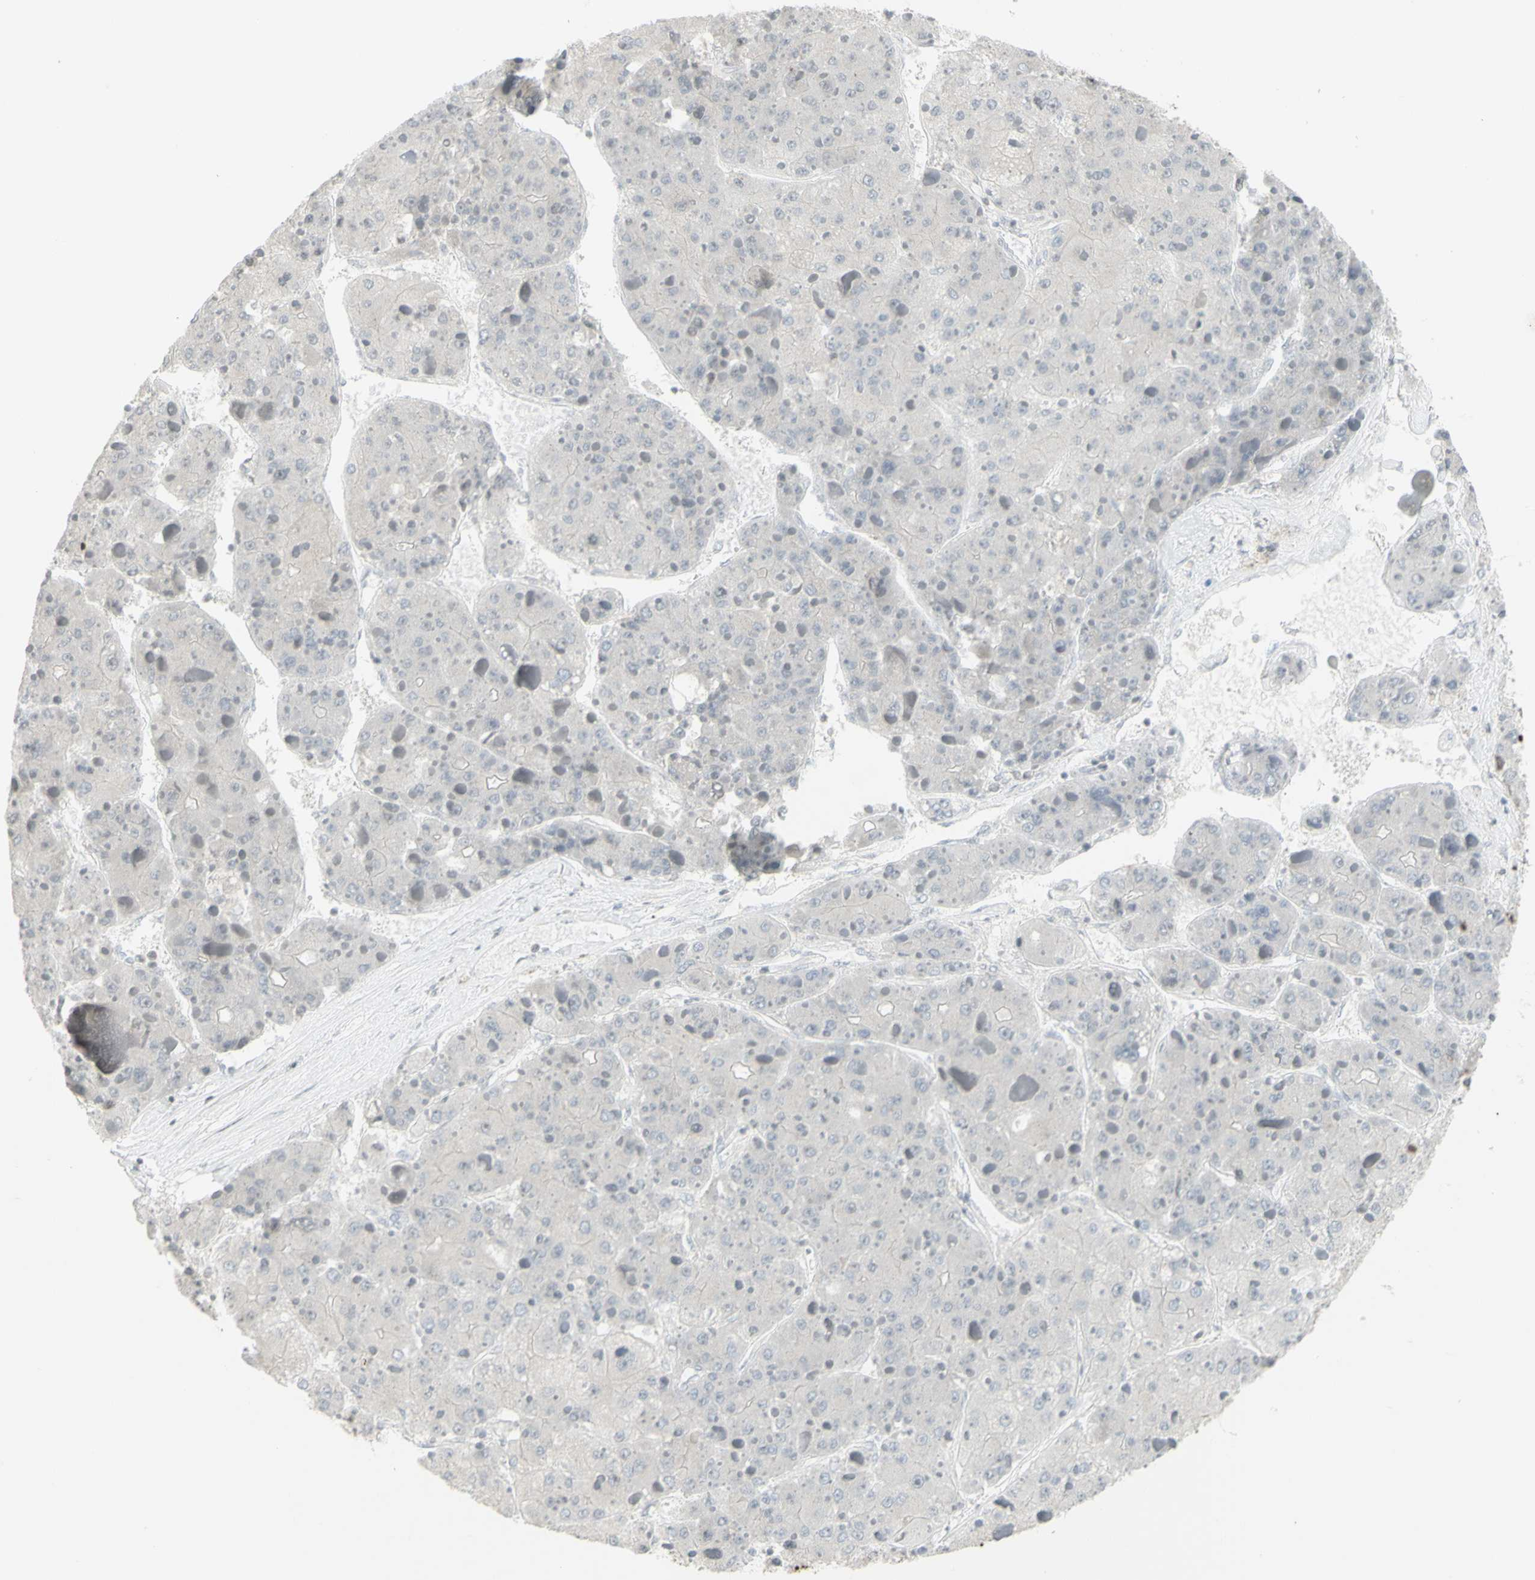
{"staining": {"intensity": "negative", "quantity": "none", "location": "none"}, "tissue": "liver cancer", "cell_type": "Tumor cells", "image_type": "cancer", "snomed": [{"axis": "morphology", "description": "Carcinoma, Hepatocellular, NOS"}, {"axis": "topography", "description": "Liver"}], "caption": "Protein analysis of liver hepatocellular carcinoma shows no significant positivity in tumor cells.", "gene": "MUC5AC", "patient": {"sex": "female", "age": 73}}